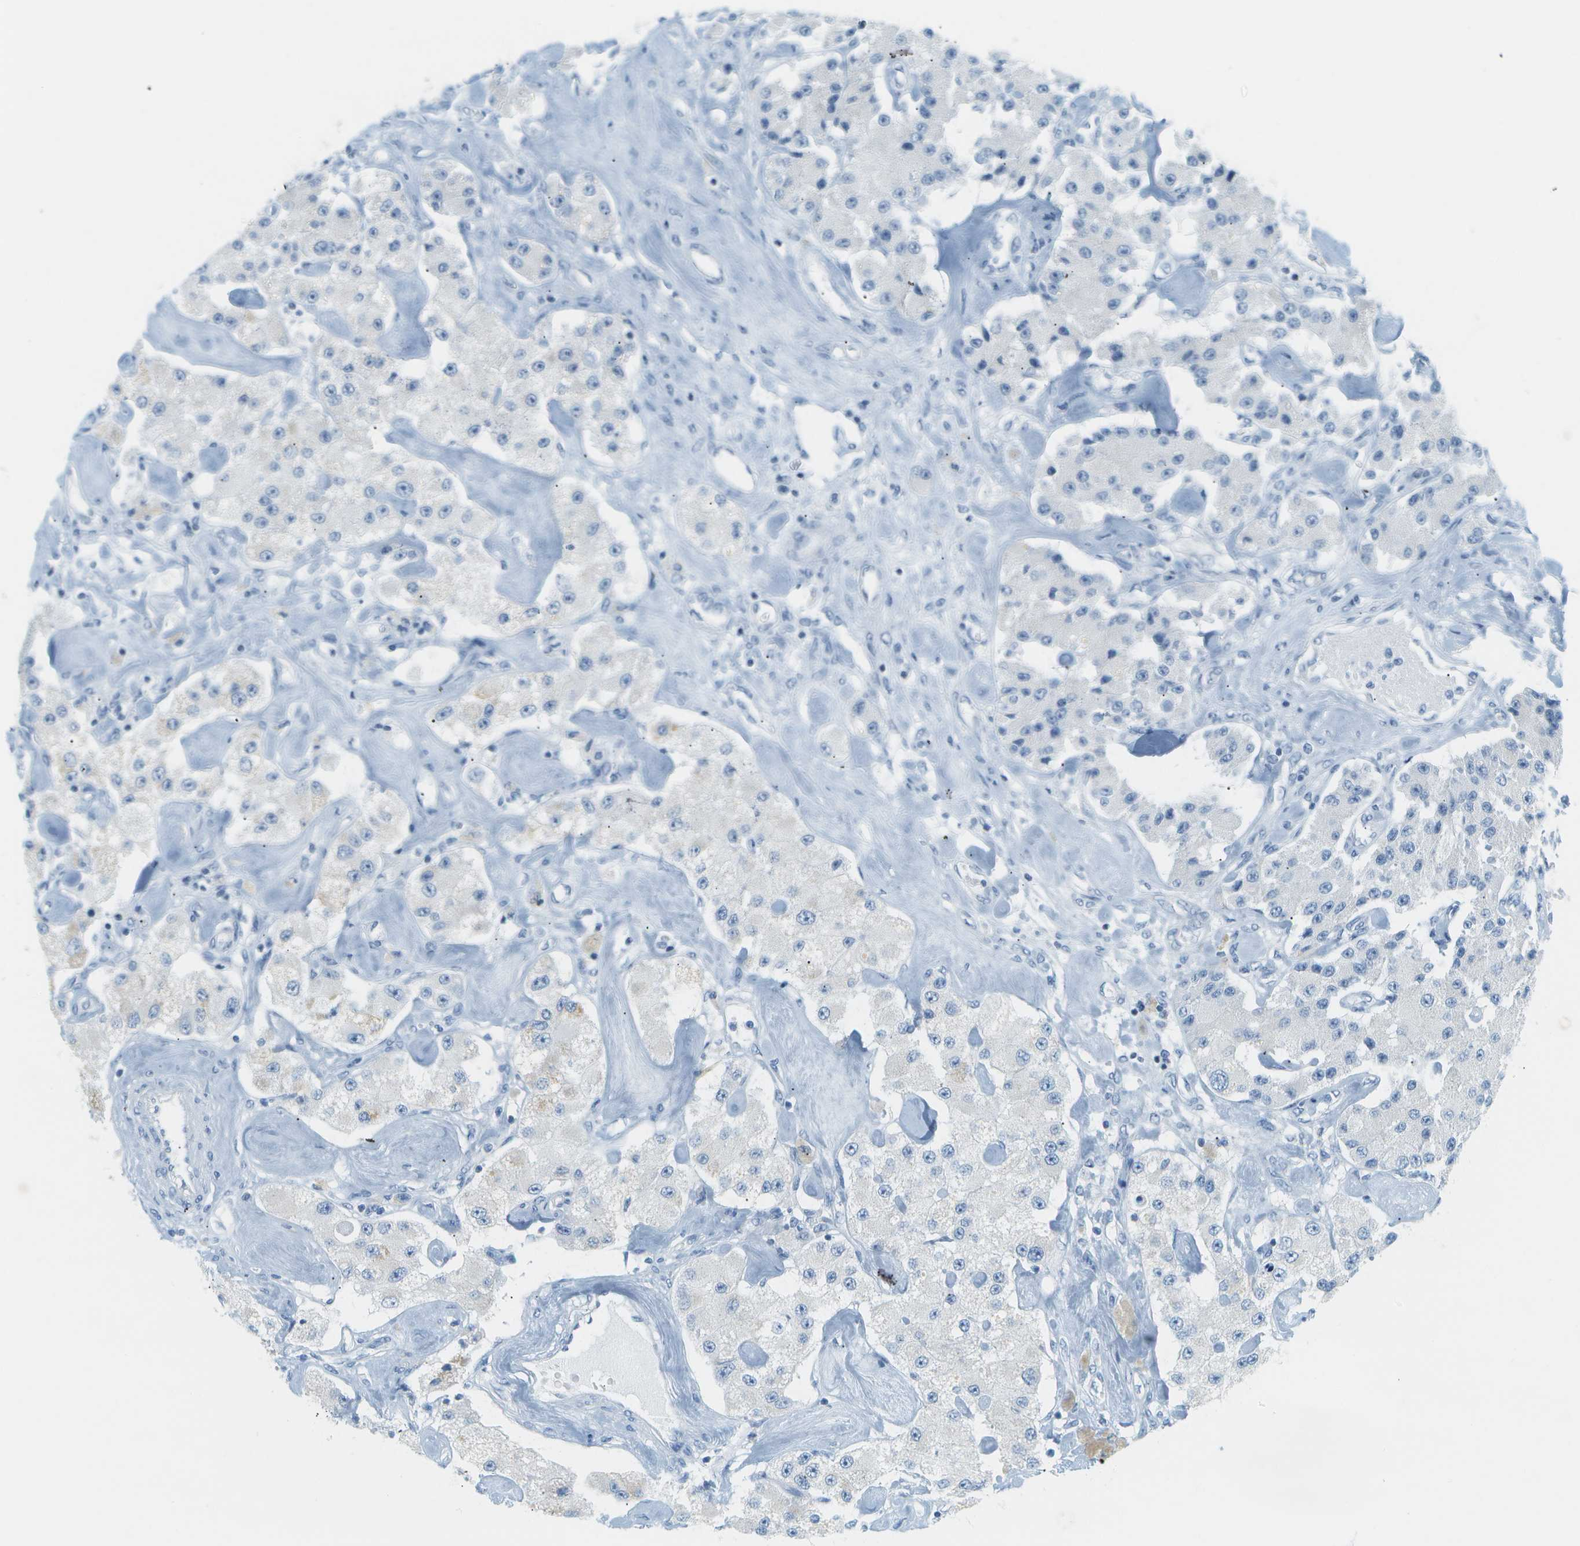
{"staining": {"intensity": "negative", "quantity": "none", "location": "none"}, "tissue": "carcinoid", "cell_type": "Tumor cells", "image_type": "cancer", "snomed": [{"axis": "morphology", "description": "Carcinoid, malignant, NOS"}, {"axis": "topography", "description": "Pancreas"}], "caption": "Protein analysis of malignant carcinoid shows no significant expression in tumor cells.", "gene": "SMYD5", "patient": {"sex": "male", "age": 41}}